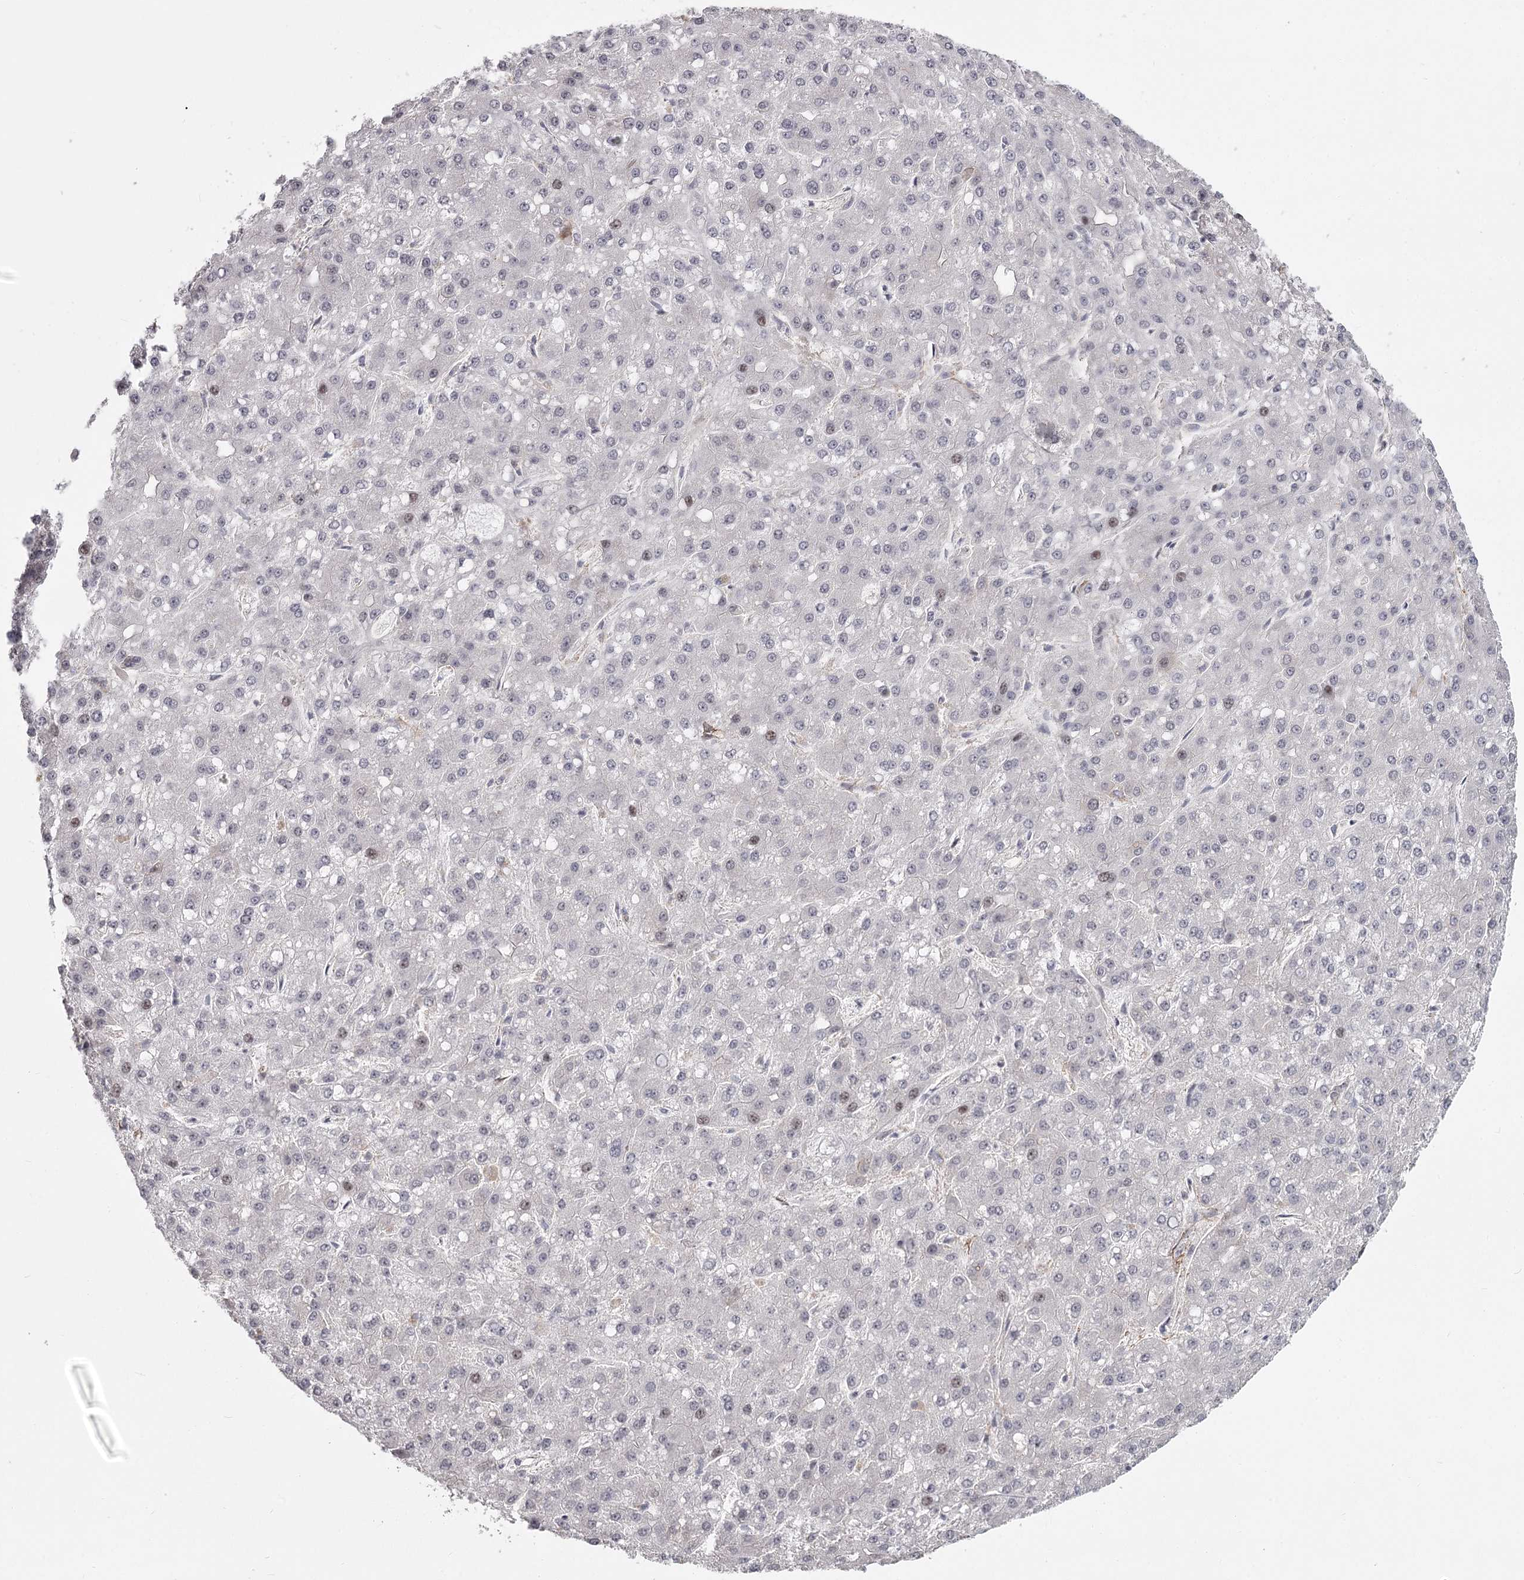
{"staining": {"intensity": "negative", "quantity": "none", "location": "none"}, "tissue": "liver cancer", "cell_type": "Tumor cells", "image_type": "cancer", "snomed": [{"axis": "morphology", "description": "Carcinoma, Hepatocellular, NOS"}, {"axis": "topography", "description": "Liver"}], "caption": "A micrograph of hepatocellular carcinoma (liver) stained for a protein exhibits no brown staining in tumor cells.", "gene": "CCNG2", "patient": {"sex": "male", "age": 67}}